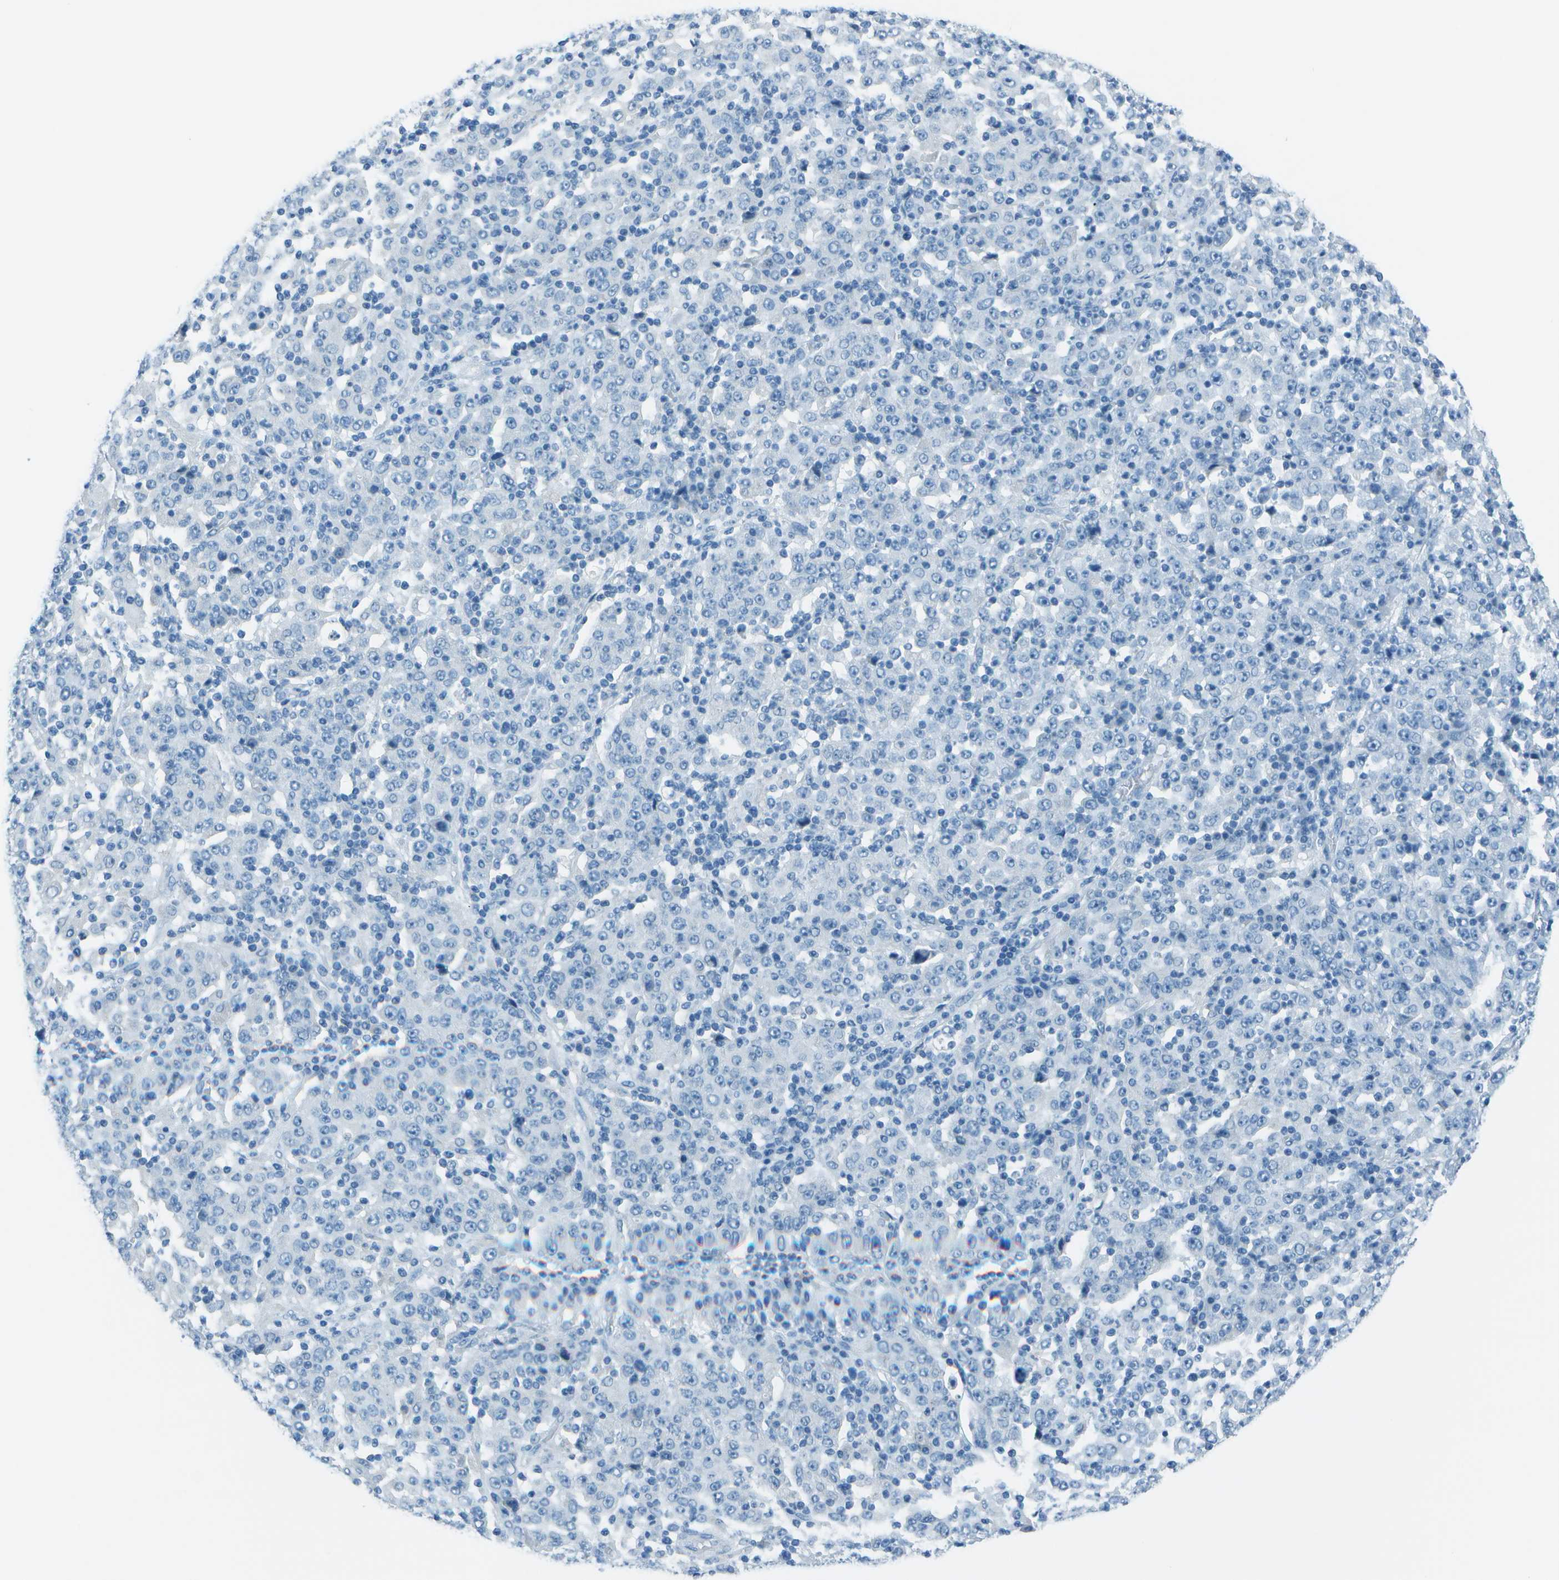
{"staining": {"intensity": "negative", "quantity": "none", "location": "none"}, "tissue": "stomach cancer", "cell_type": "Tumor cells", "image_type": "cancer", "snomed": [{"axis": "morphology", "description": "Normal tissue, NOS"}, {"axis": "morphology", "description": "Adenocarcinoma, NOS"}, {"axis": "topography", "description": "Stomach, upper"}, {"axis": "topography", "description": "Stomach"}], "caption": "IHC histopathology image of human adenocarcinoma (stomach) stained for a protein (brown), which shows no positivity in tumor cells. (DAB immunohistochemistry (IHC) with hematoxylin counter stain).", "gene": "FGF1", "patient": {"sex": "male", "age": 59}}